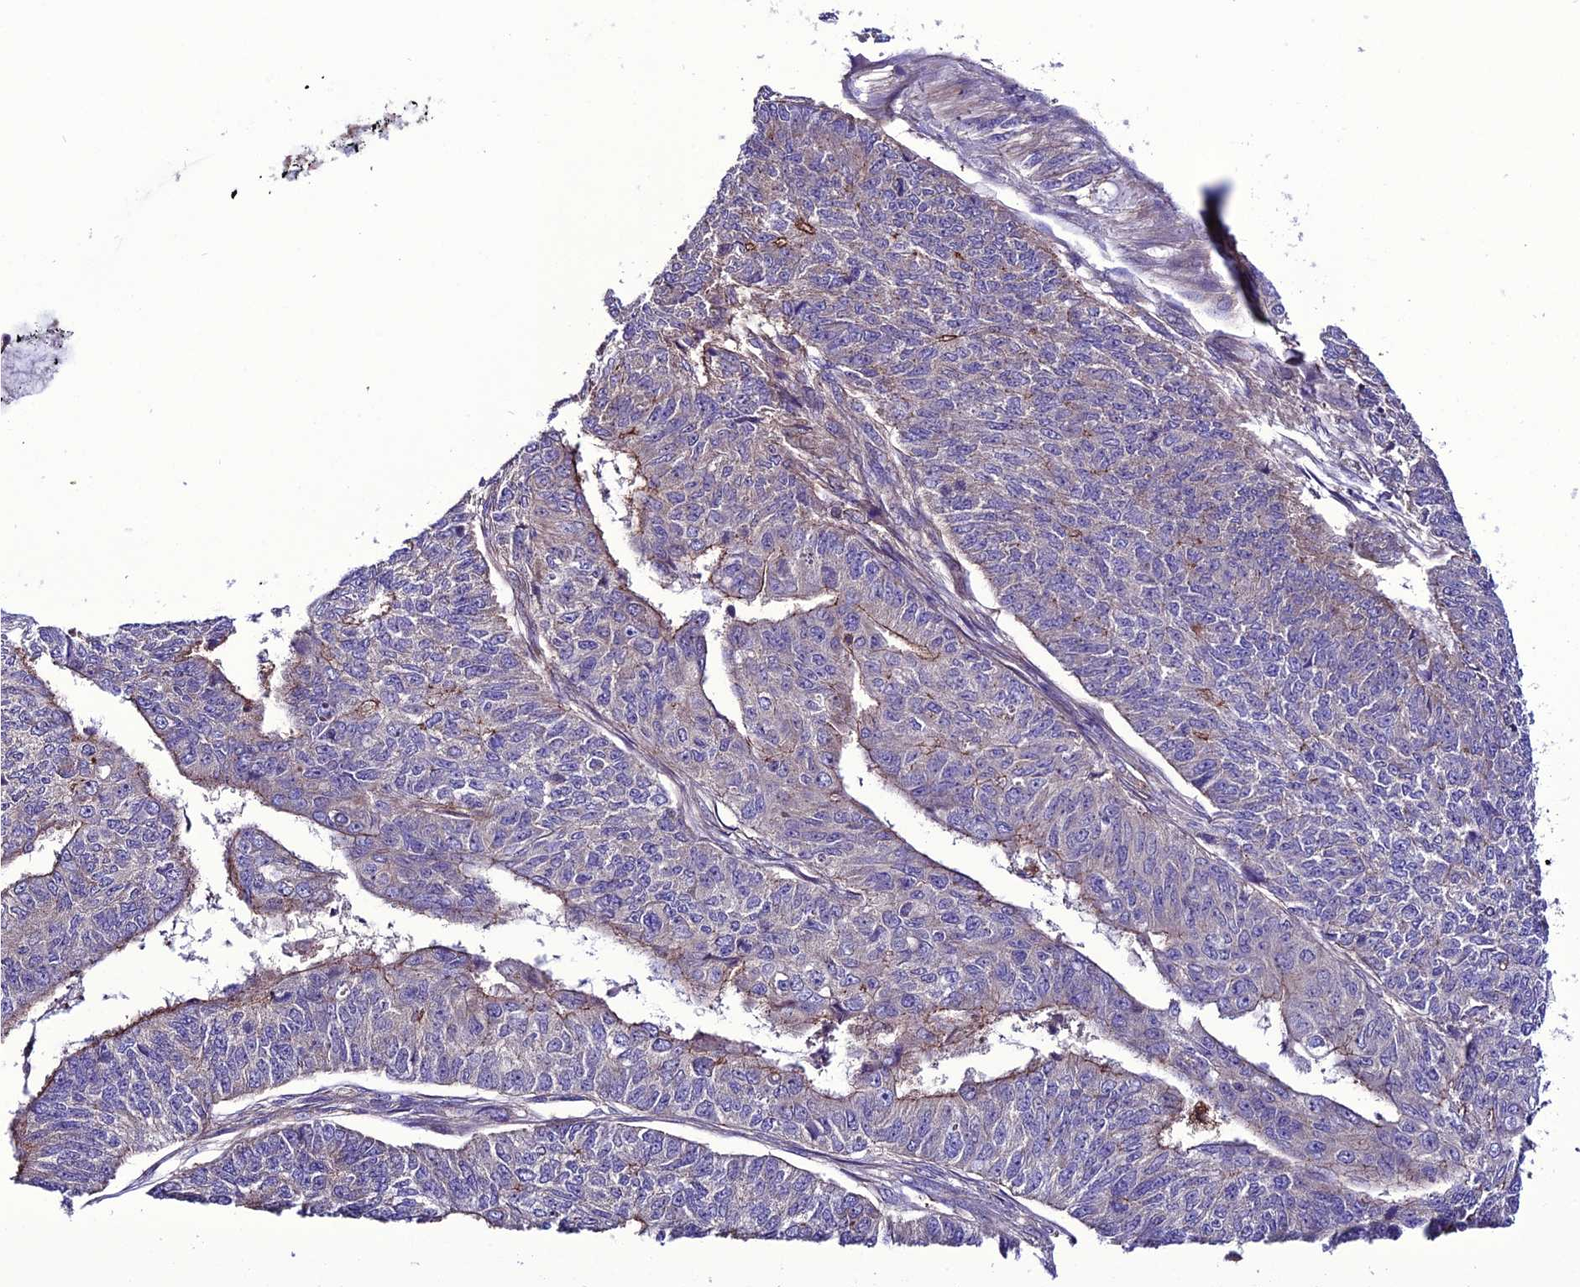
{"staining": {"intensity": "moderate", "quantity": "<25%", "location": "cytoplasmic/membranous"}, "tissue": "endometrial cancer", "cell_type": "Tumor cells", "image_type": "cancer", "snomed": [{"axis": "morphology", "description": "Adenocarcinoma, NOS"}, {"axis": "topography", "description": "Endometrium"}], "caption": "IHC (DAB (3,3'-diaminobenzidine)) staining of endometrial cancer demonstrates moderate cytoplasmic/membranous protein staining in about <25% of tumor cells.", "gene": "PPIL3", "patient": {"sex": "female", "age": 32}}